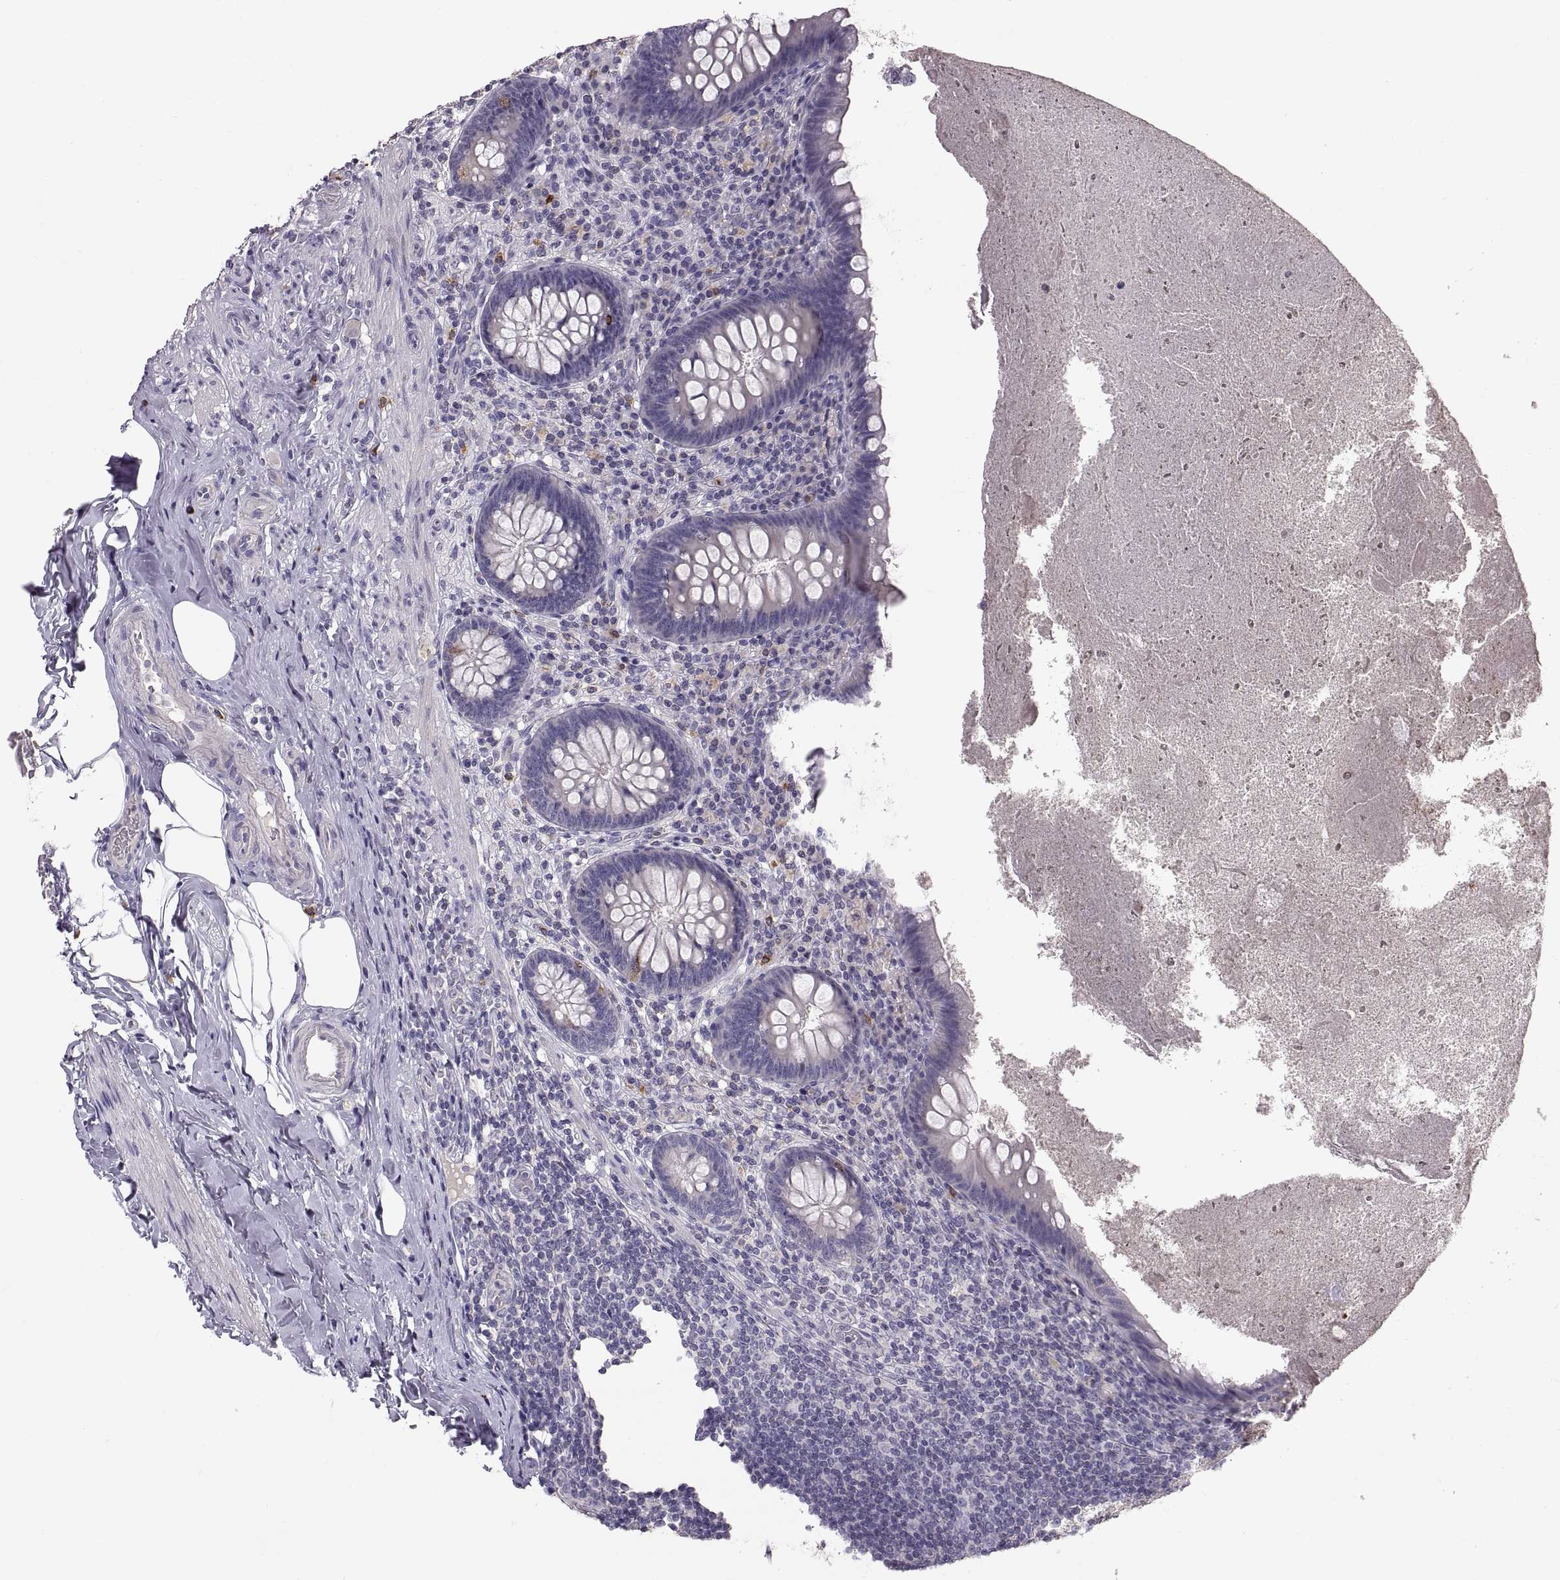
{"staining": {"intensity": "negative", "quantity": "none", "location": "none"}, "tissue": "appendix", "cell_type": "Glandular cells", "image_type": "normal", "snomed": [{"axis": "morphology", "description": "Normal tissue, NOS"}, {"axis": "topography", "description": "Appendix"}], "caption": "Immunohistochemistry micrograph of normal appendix stained for a protein (brown), which exhibits no expression in glandular cells.", "gene": "WFDC8", "patient": {"sex": "male", "age": 47}}